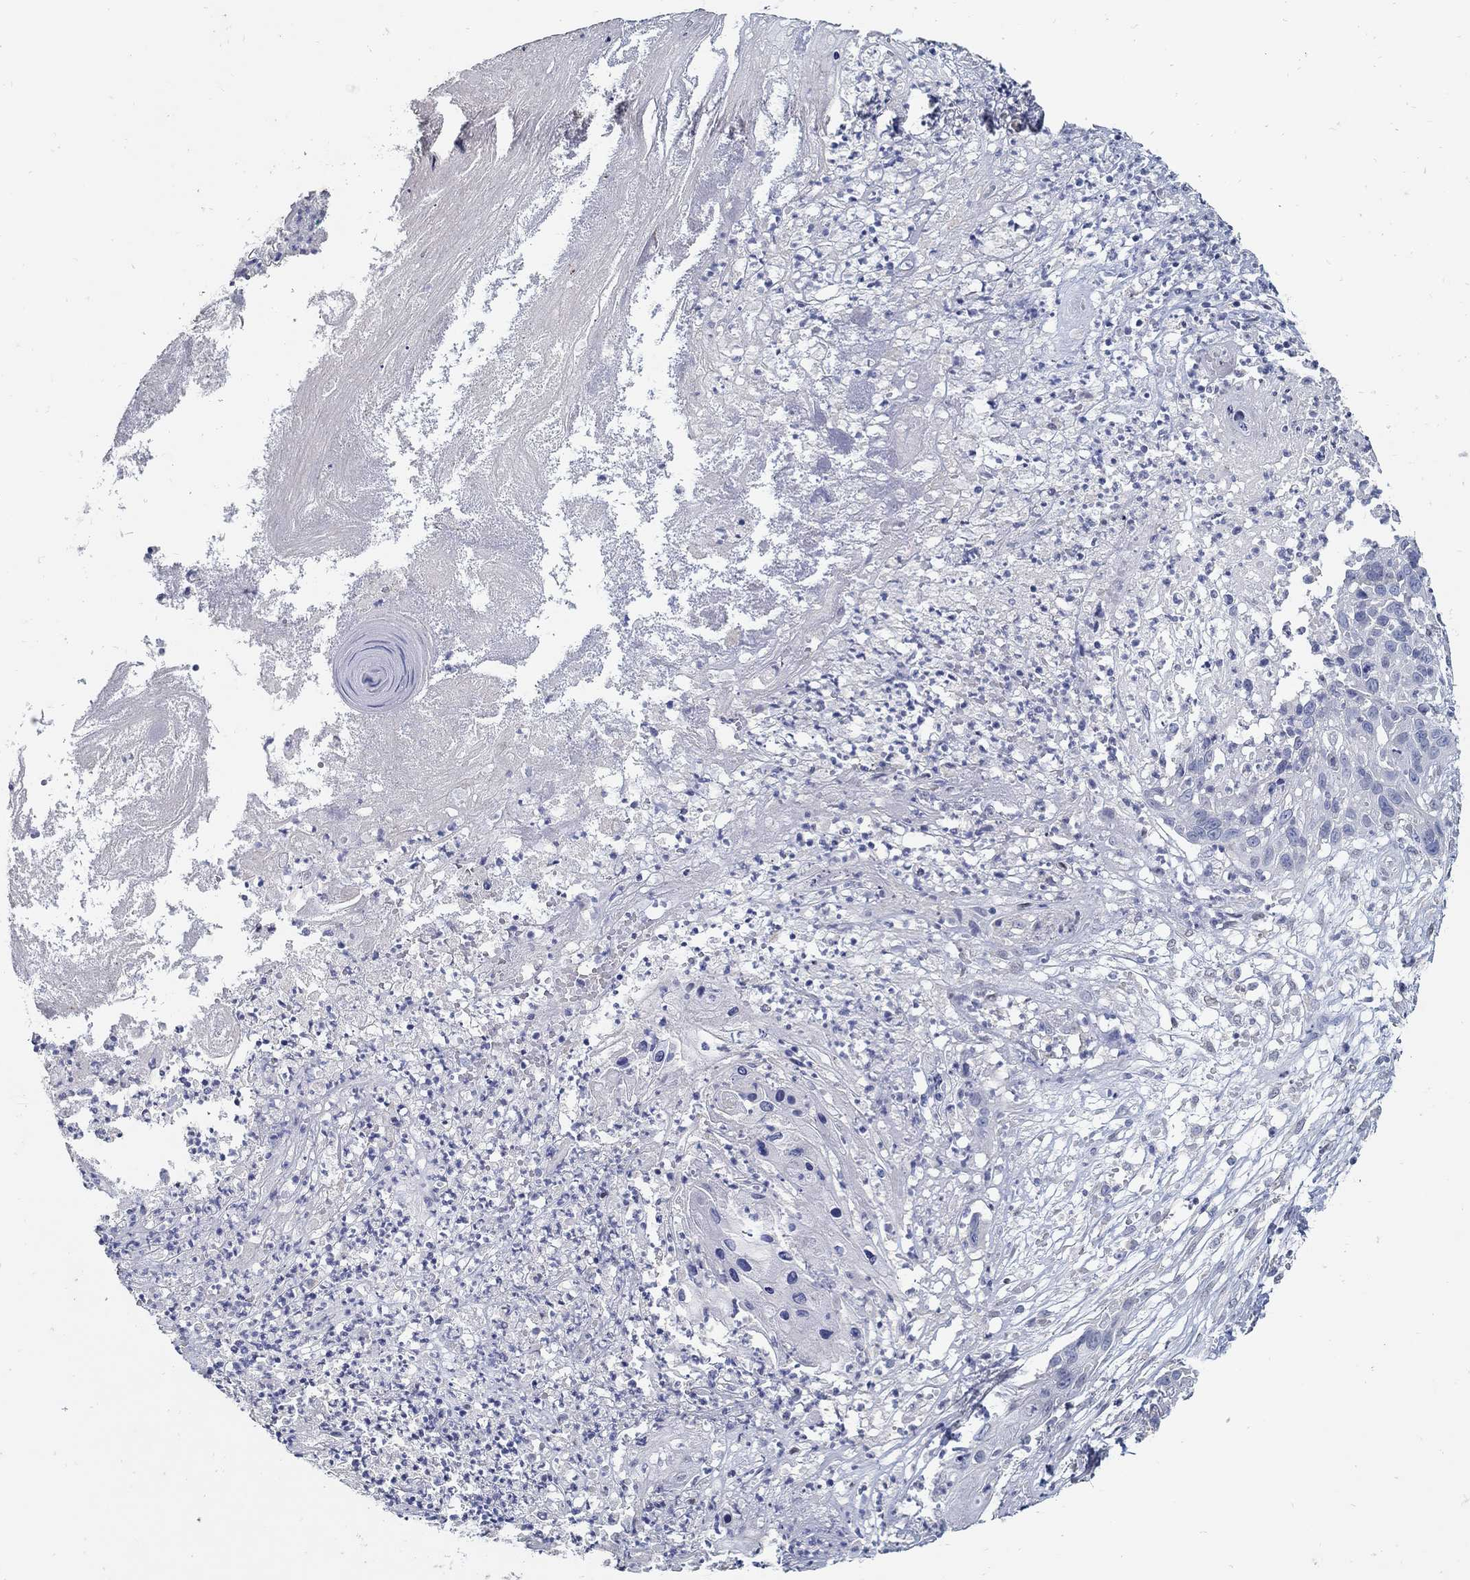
{"staining": {"intensity": "negative", "quantity": "none", "location": "none"}, "tissue": "skin cancer", "cell_type": "Tumor cells", "image_type": "cancer", "snomed": [{"axis": "morphology", "description": "Squamous cell carcinoma, NOS"}, {"axis": "topography", "description": "Skin"}], "caption": "IHC micrograph of human skin cancer (squamous cell carcinoma) stained for a protein (brown), which demonstrates no positivity in tumor cells.", "gene": "USP29", "patient": {"sex": "male", "age": 92}}